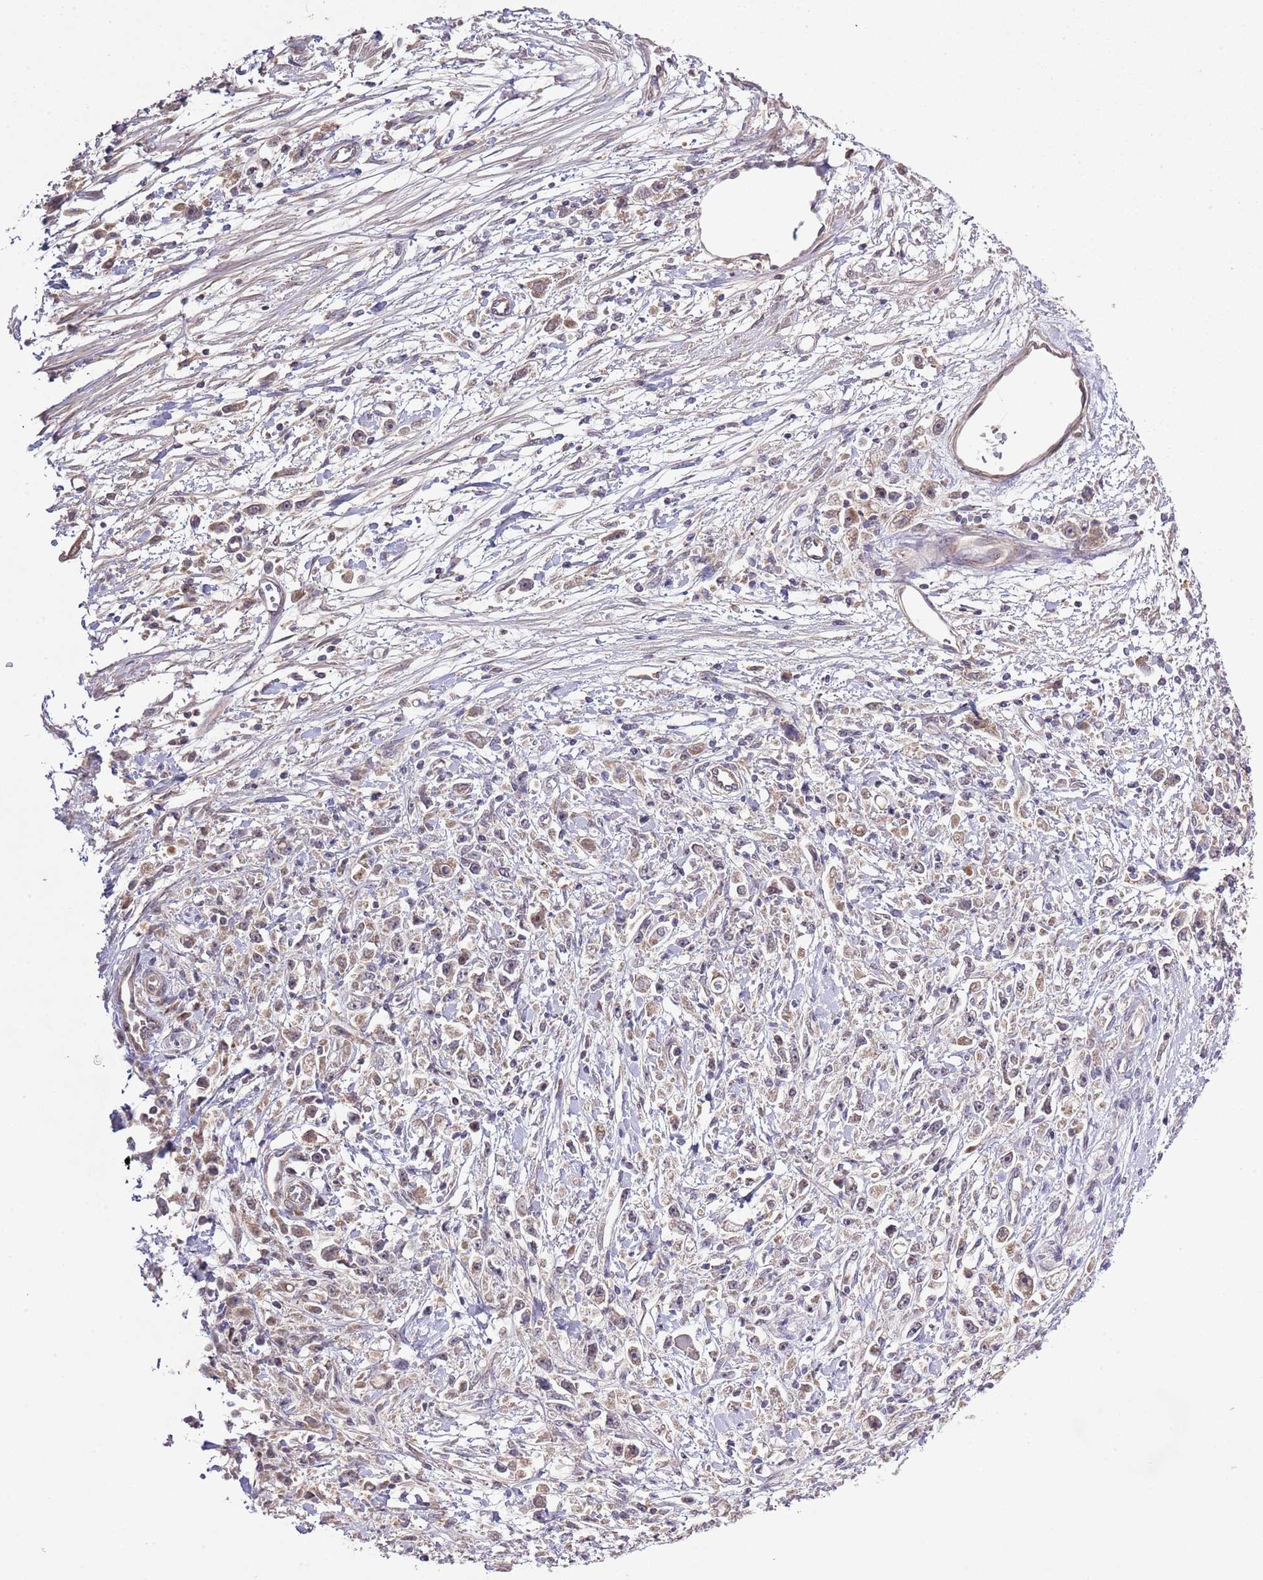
{"staining": {"intensity": "weak", "quantity": ">75%", "location": "cytoplasmic/membranous"}, "tissue": "stomach cancer", "cell_type": "Tumor cells", "image_type": "cancer", "snomed": [{"axis": "morphology", "description": "Adenocarcinoma, NOS"}, {"axis": "topography", "description": "Stomach"}], "caption": "Stomach adenocarcinoma was stained to show a protein in brown. There is low levels of weak cytoplasmic/membranous expression in about >75% of tumor cells. (Stains: DAB (3,3'-diaminobenzidine) in brown, nuclei in blue, Microscopy: brightfield microscopy at high magnification).", "gene": "IVD", "patient": {"sex": "female", "age": 59}}